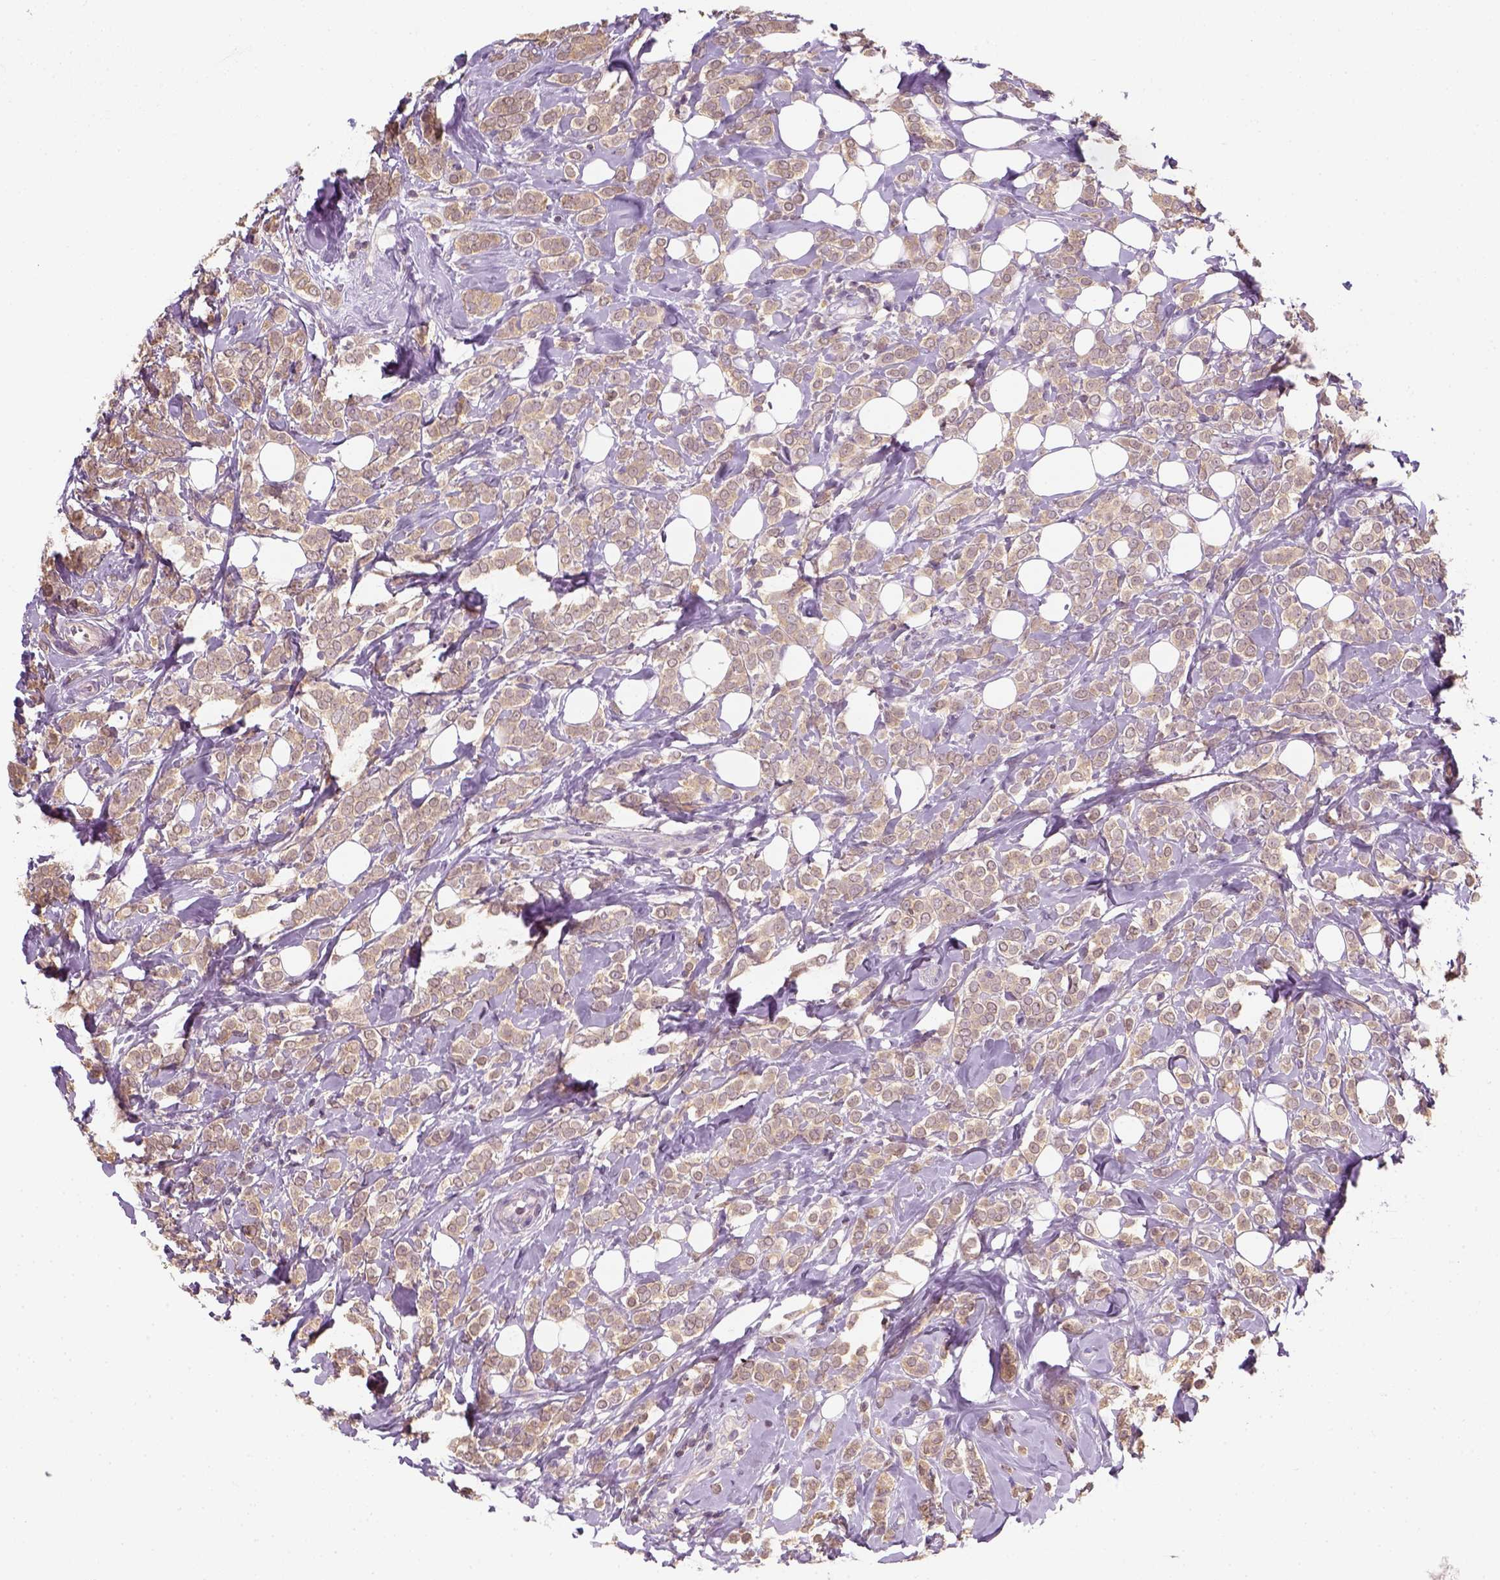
{"staining": {"intensity": "weak", "quantity": ">75%", "location": "cytoplasmic/membranous"}, "tissue": "breast cancer", "cell_type": "Tumor cells", "image_type": "cancer", "snomed": [{"axis": "morphology", "description": "Lobular carcinoma"}, {"axis": "topography", "description": "Breast"}], "caption": "Breast lobular carcinoma stained with DAB immunohistochemistry (IHC) shows low levels of weak cytoplasmic/membranous staining in about >75% of tumor cells.", "gene": "EPHB1", "patient": {"sex": "female", "age": 49}}